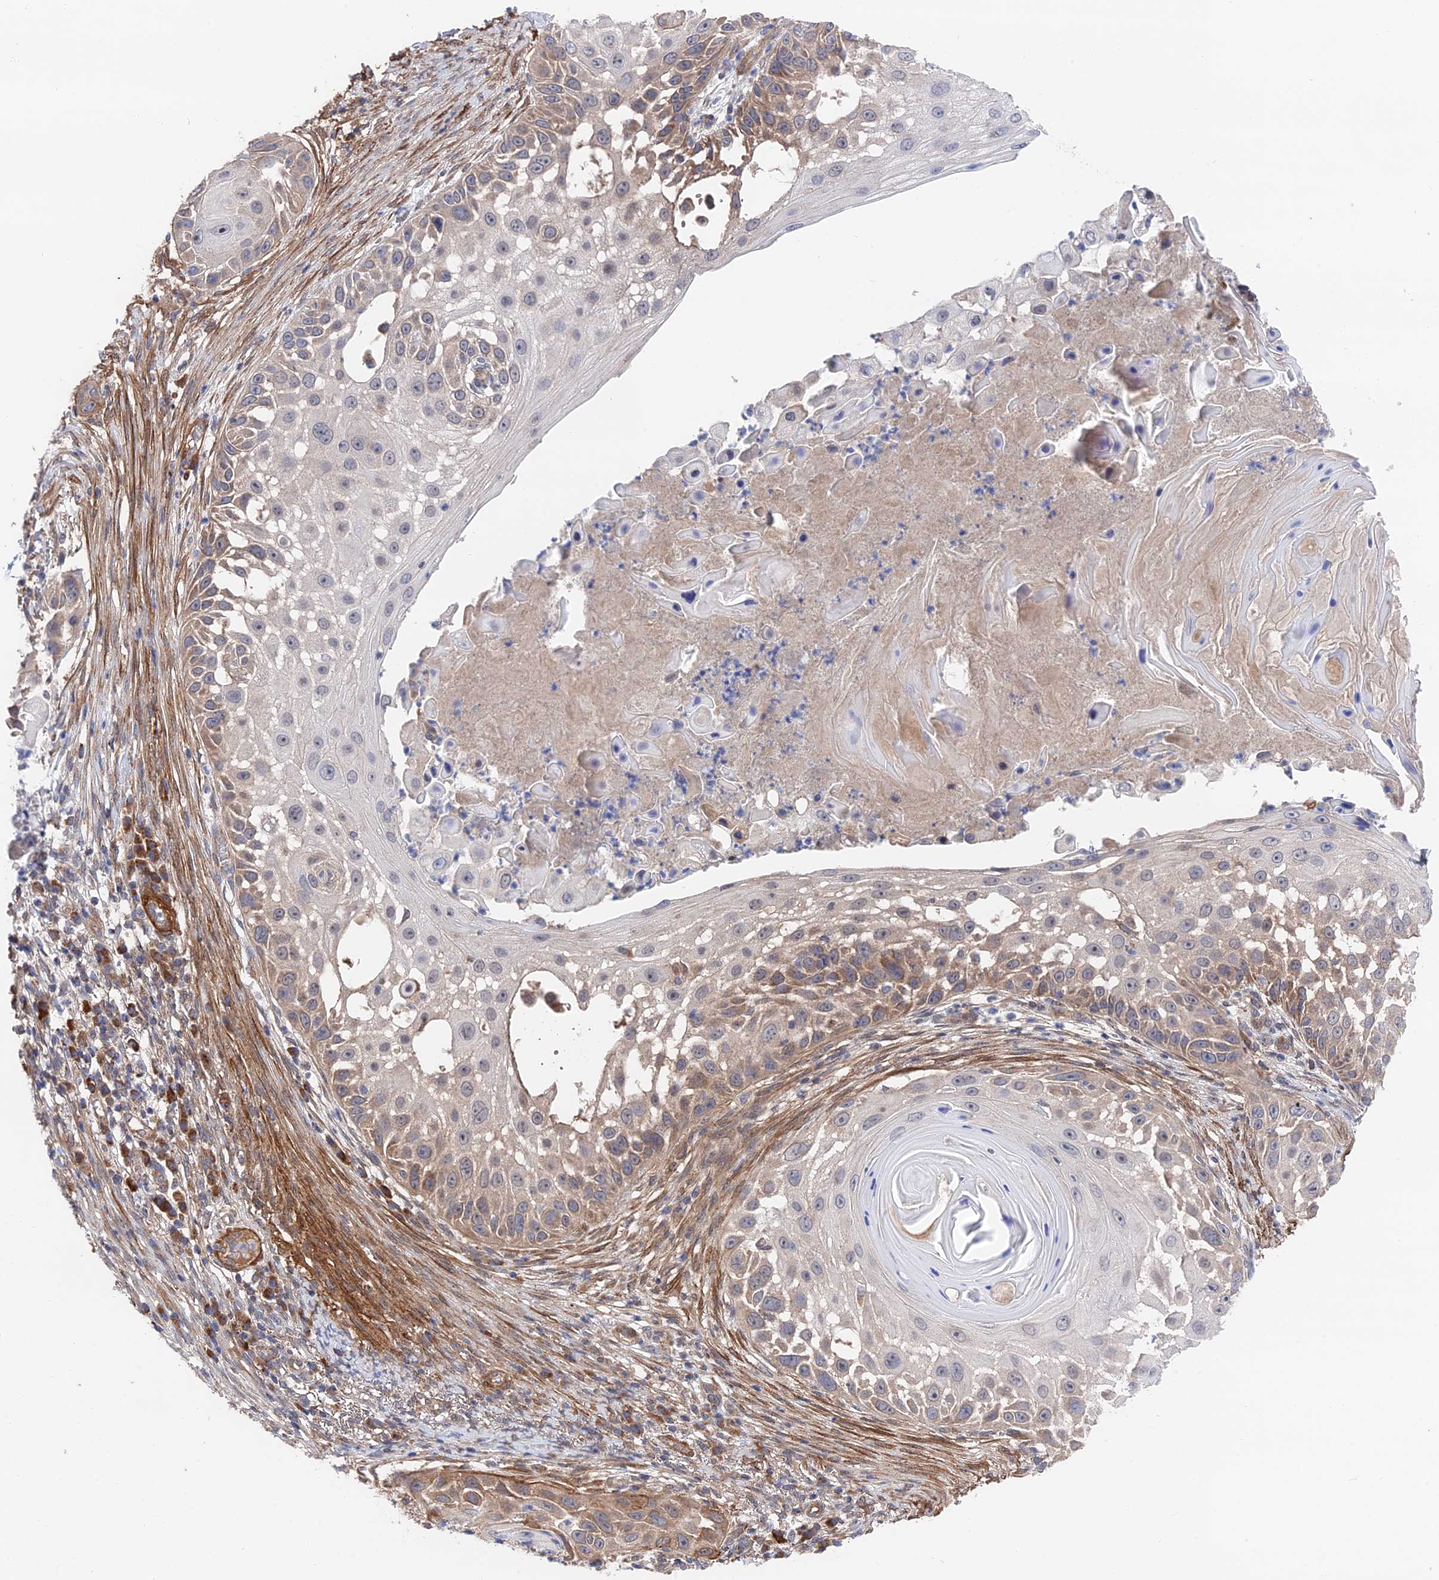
{"staining": {"intensity": "moderate", "quantity": "<25%", "location": "cytoplasmic/membranous"}, "tissue": "skin cancer", "cell_type": "Tumor cells", "image_type": "cancer", "snomed": [{"axis": "morphology", "description": "Squamous cell carcinoma, NOS"}, {"axis": "topography", "description": "Skin"}], "caption": "High-power microscopy captured an IHC micrograph of skin cancer (squamous cell carcinoma), revealing moderate cytoplasmic/membranous positivity in approximately <25% of tumor cells.", "gene": "ZNF320", "patient": {"sex": "female", "age": 44}}